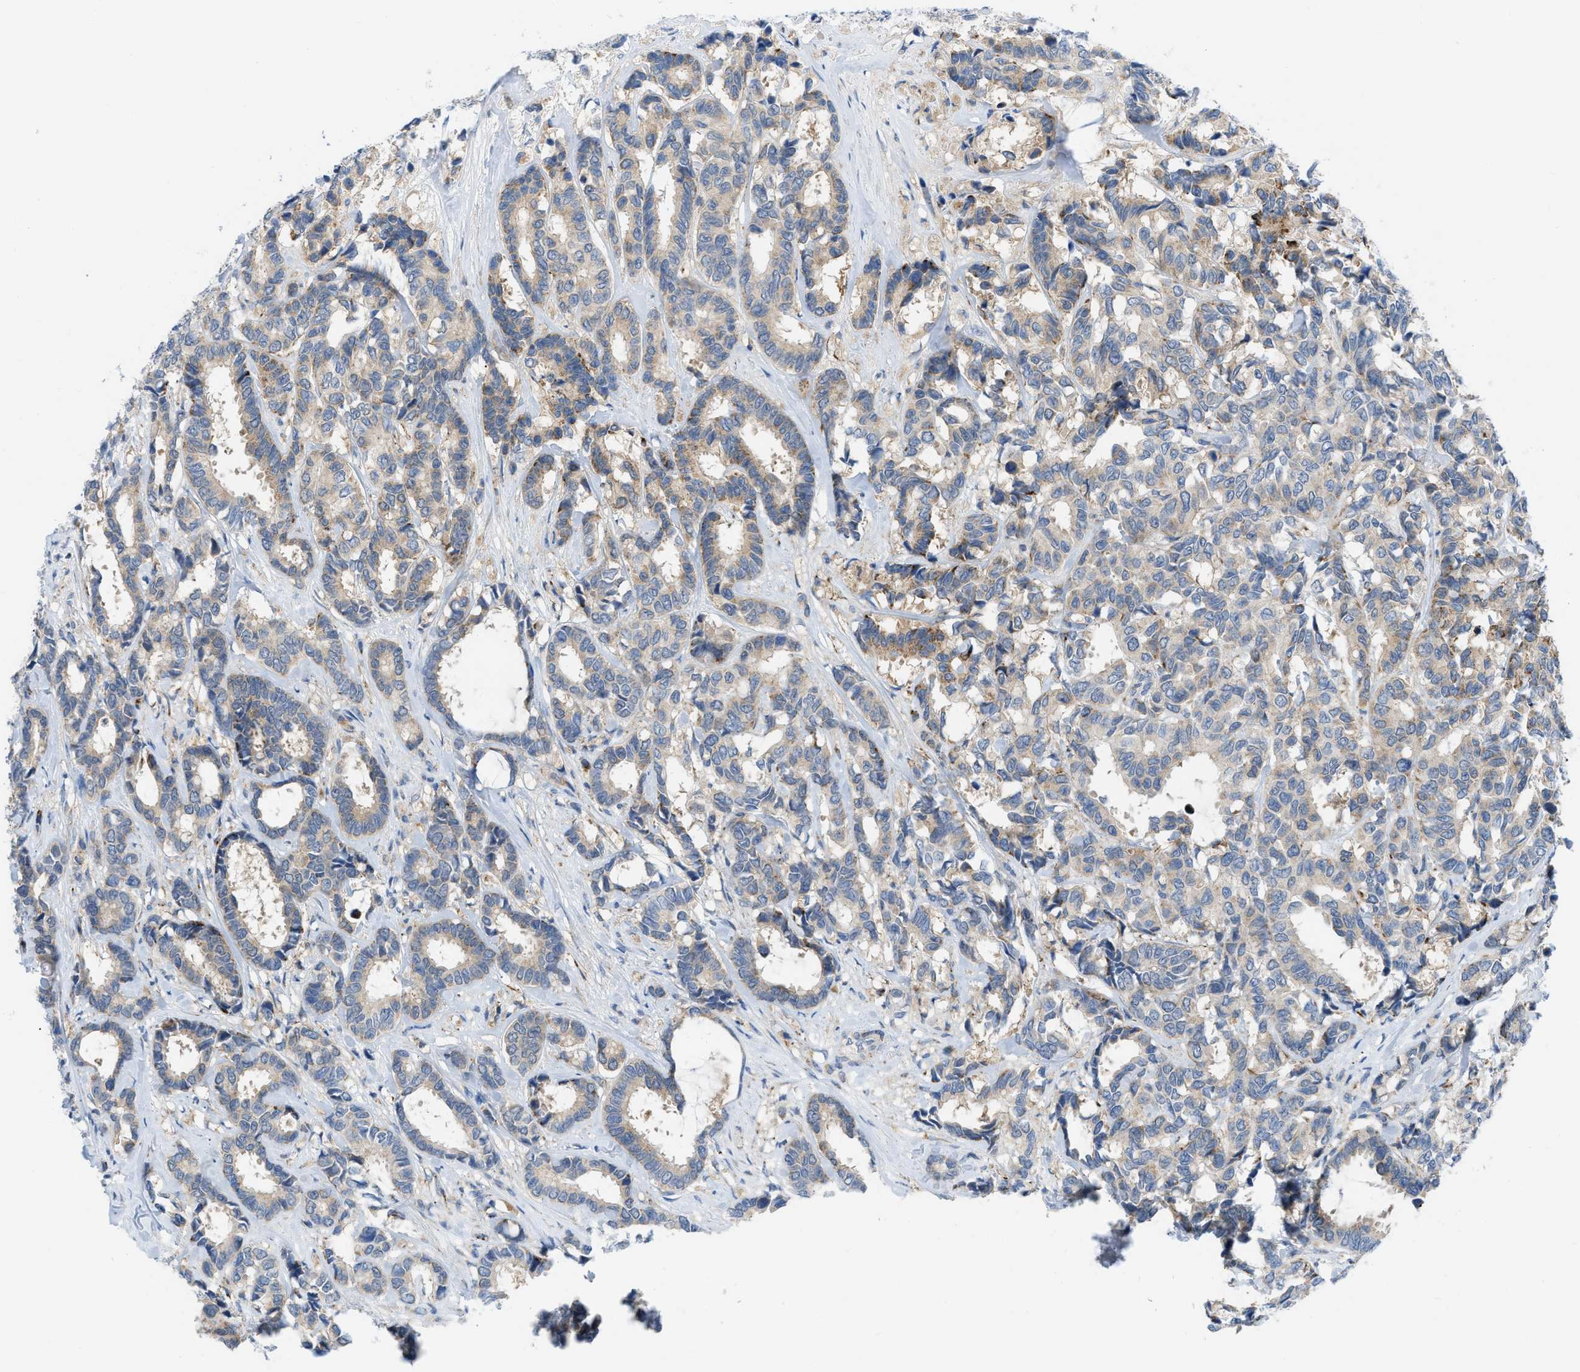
{"staining": {"intensity": "weak", "quantity": "25%-75%", "location": "cytoplasmic/membranous"}, "tissue": "breast cancer", "cell_type": "Tumor cells", "image_type": "cancer", "snomed": [{"axis": "morphology", "description": "Duct carcinoma"}, {"axis": "topography", "description": "Breast"}], "caption": "Immunohistochemical staining of human breast cancer (intraductal carcinoma) exhibits weak cytoplasmic/membranous protein expression in approximately 25%-75% of tumor cells.", "gene": "RBBP9", "patient": {"sex": "female", "age": 87}}